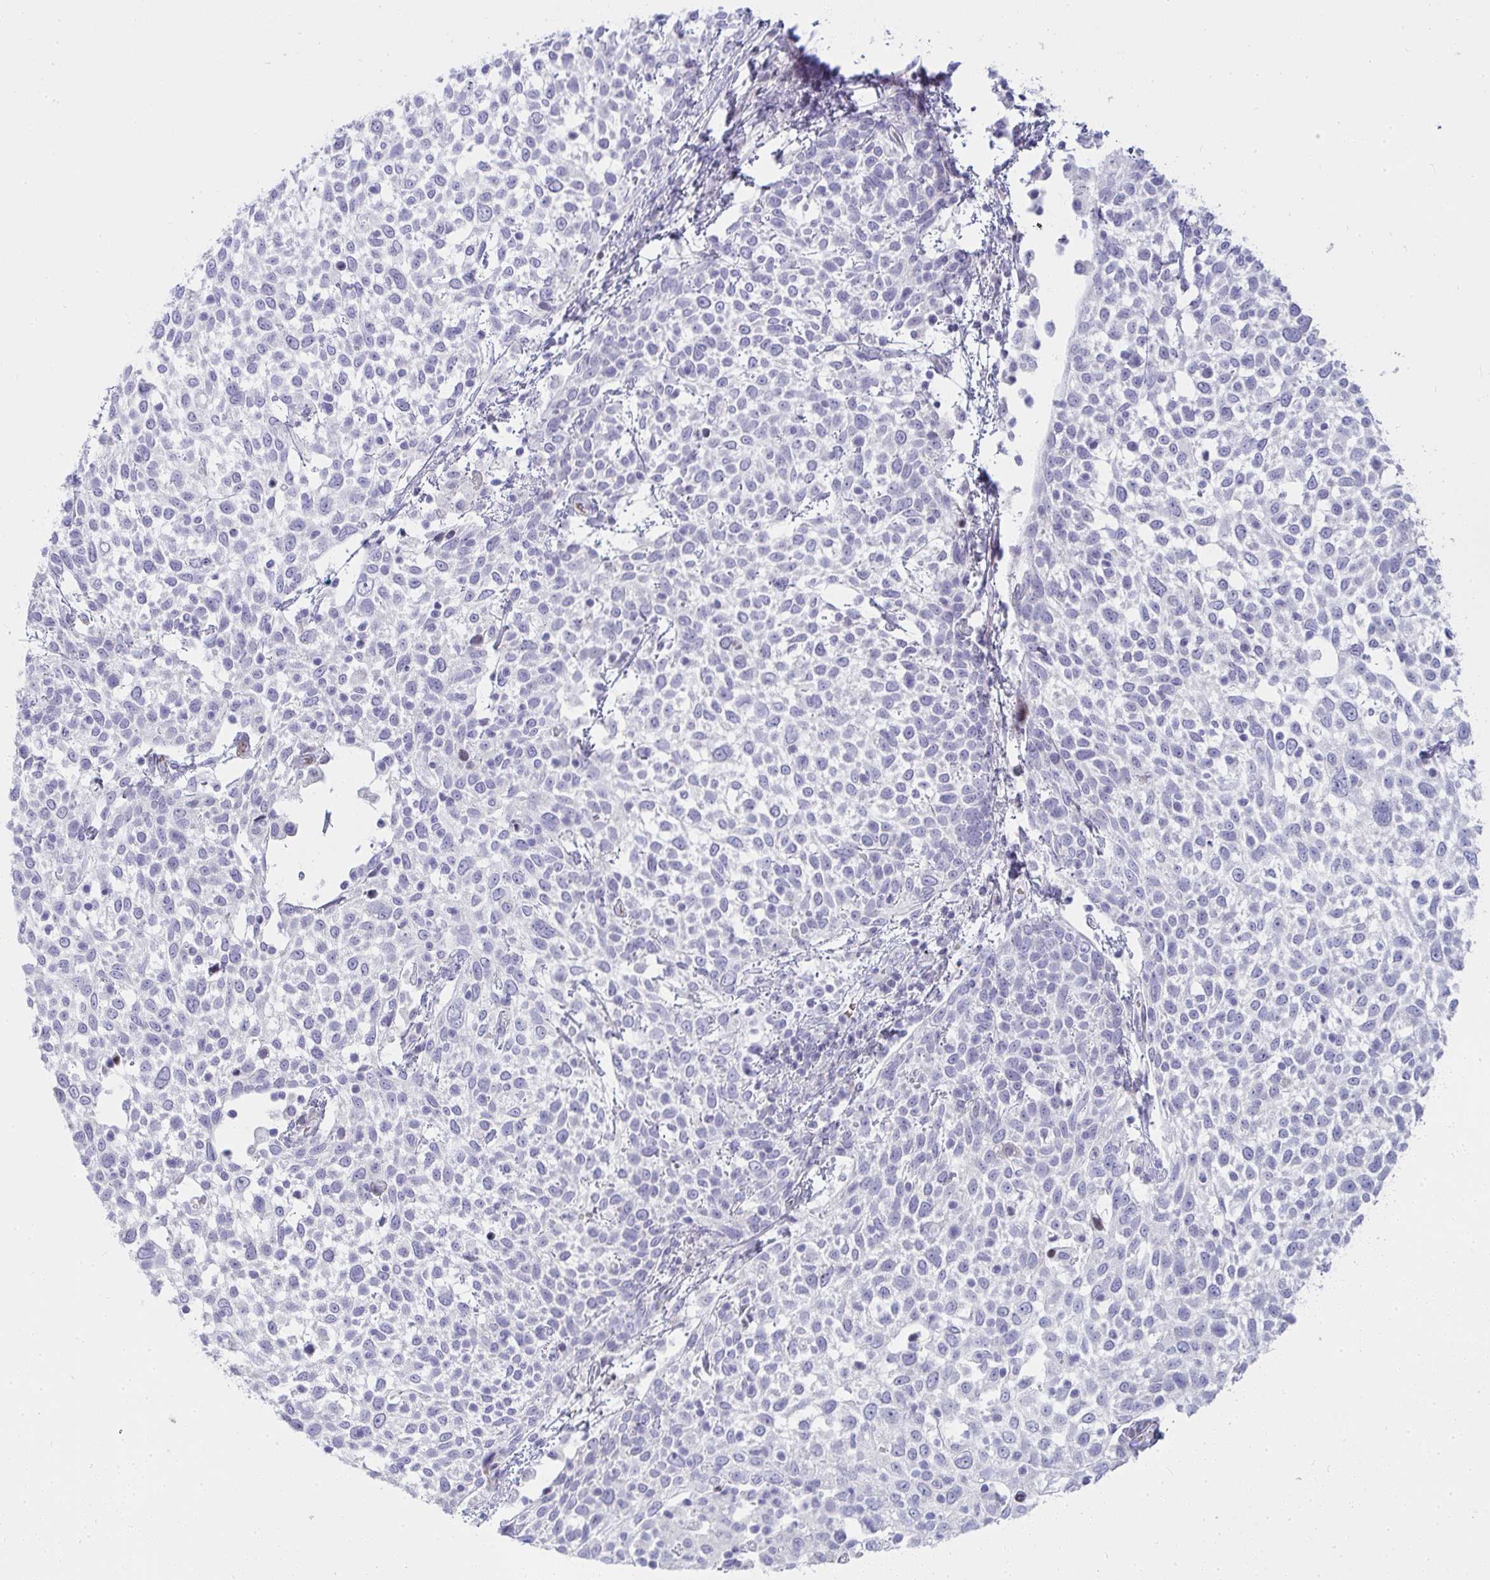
{"staining": {"intensity": "negative", "quantity": "none", "location": "none"}, "tissue": "cervical cancer", "cell_type": "Tumor cells", "image_type": "cancer", "snomed": [{"axis": "morphology", "description": "Squamous cell carcinoma, NOS"}, {"axis": "topography", "description": "Cervix"}], "caption": "This is an IHC histopathology image of cervical cancer. There is no expression in tumor cells.", "gene": "ZNF182", "patient": {"sex": "female", "age": 61}}